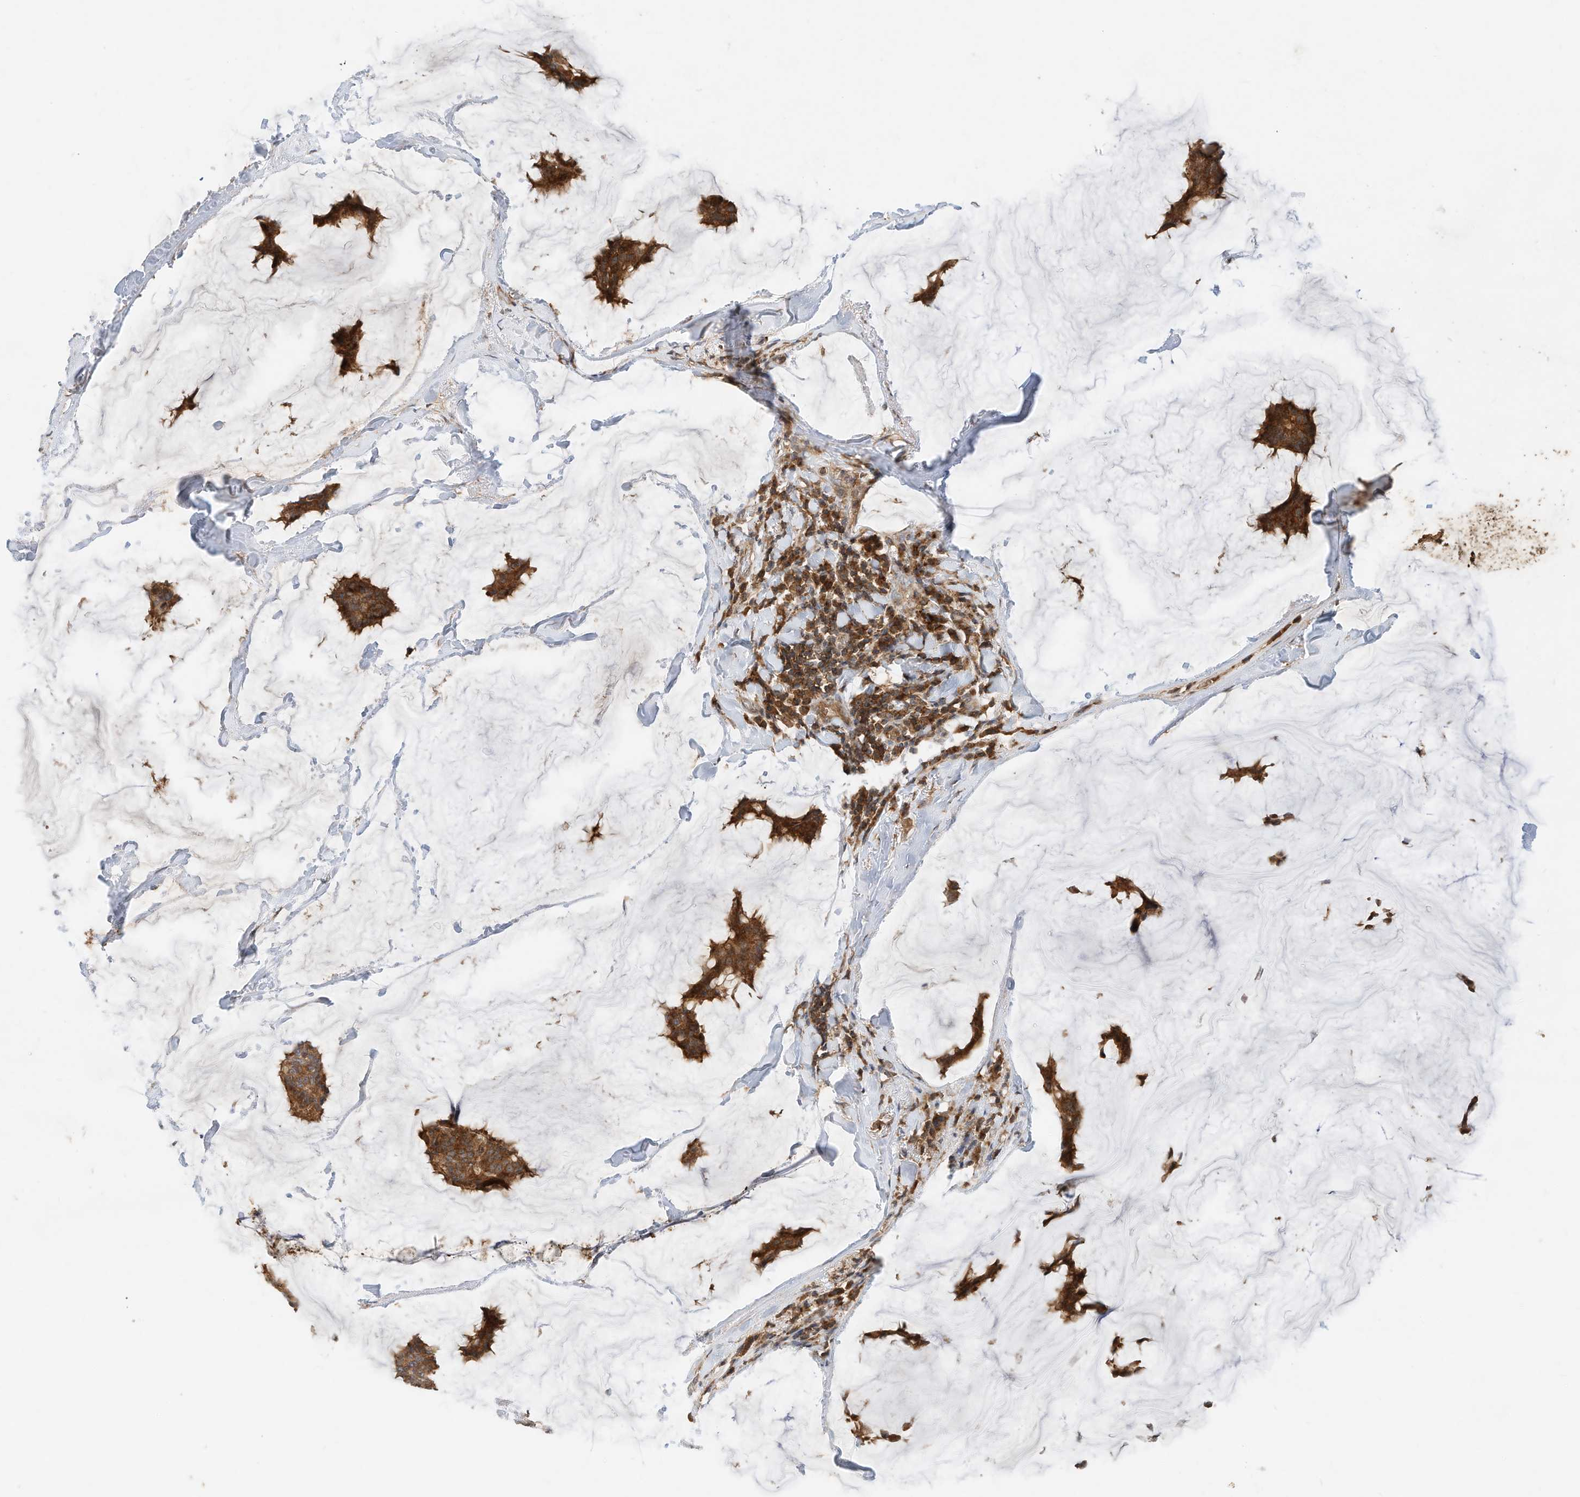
{"staining": {"intensity": "strong", "quantity": ">75%", "location": "cytoplasmic/membranous"}, "tissue": "breast cancer", "cell_type": "Tumor cells", "image_type": "cancer", "snomed": [{"axis": "morphology", "description": "Duct carcinoma"}, {"axis": "topography", "description": "Breast"}], "caption": "Invasive ductal carcinoma (breast) stained with immunohistochemistry demonstrates strong cytoplasmic/membranous expression in approximately >75% of tumor cells.", "gene": "CPAMD8", "patient": {"sex": "female", "age": 93}}